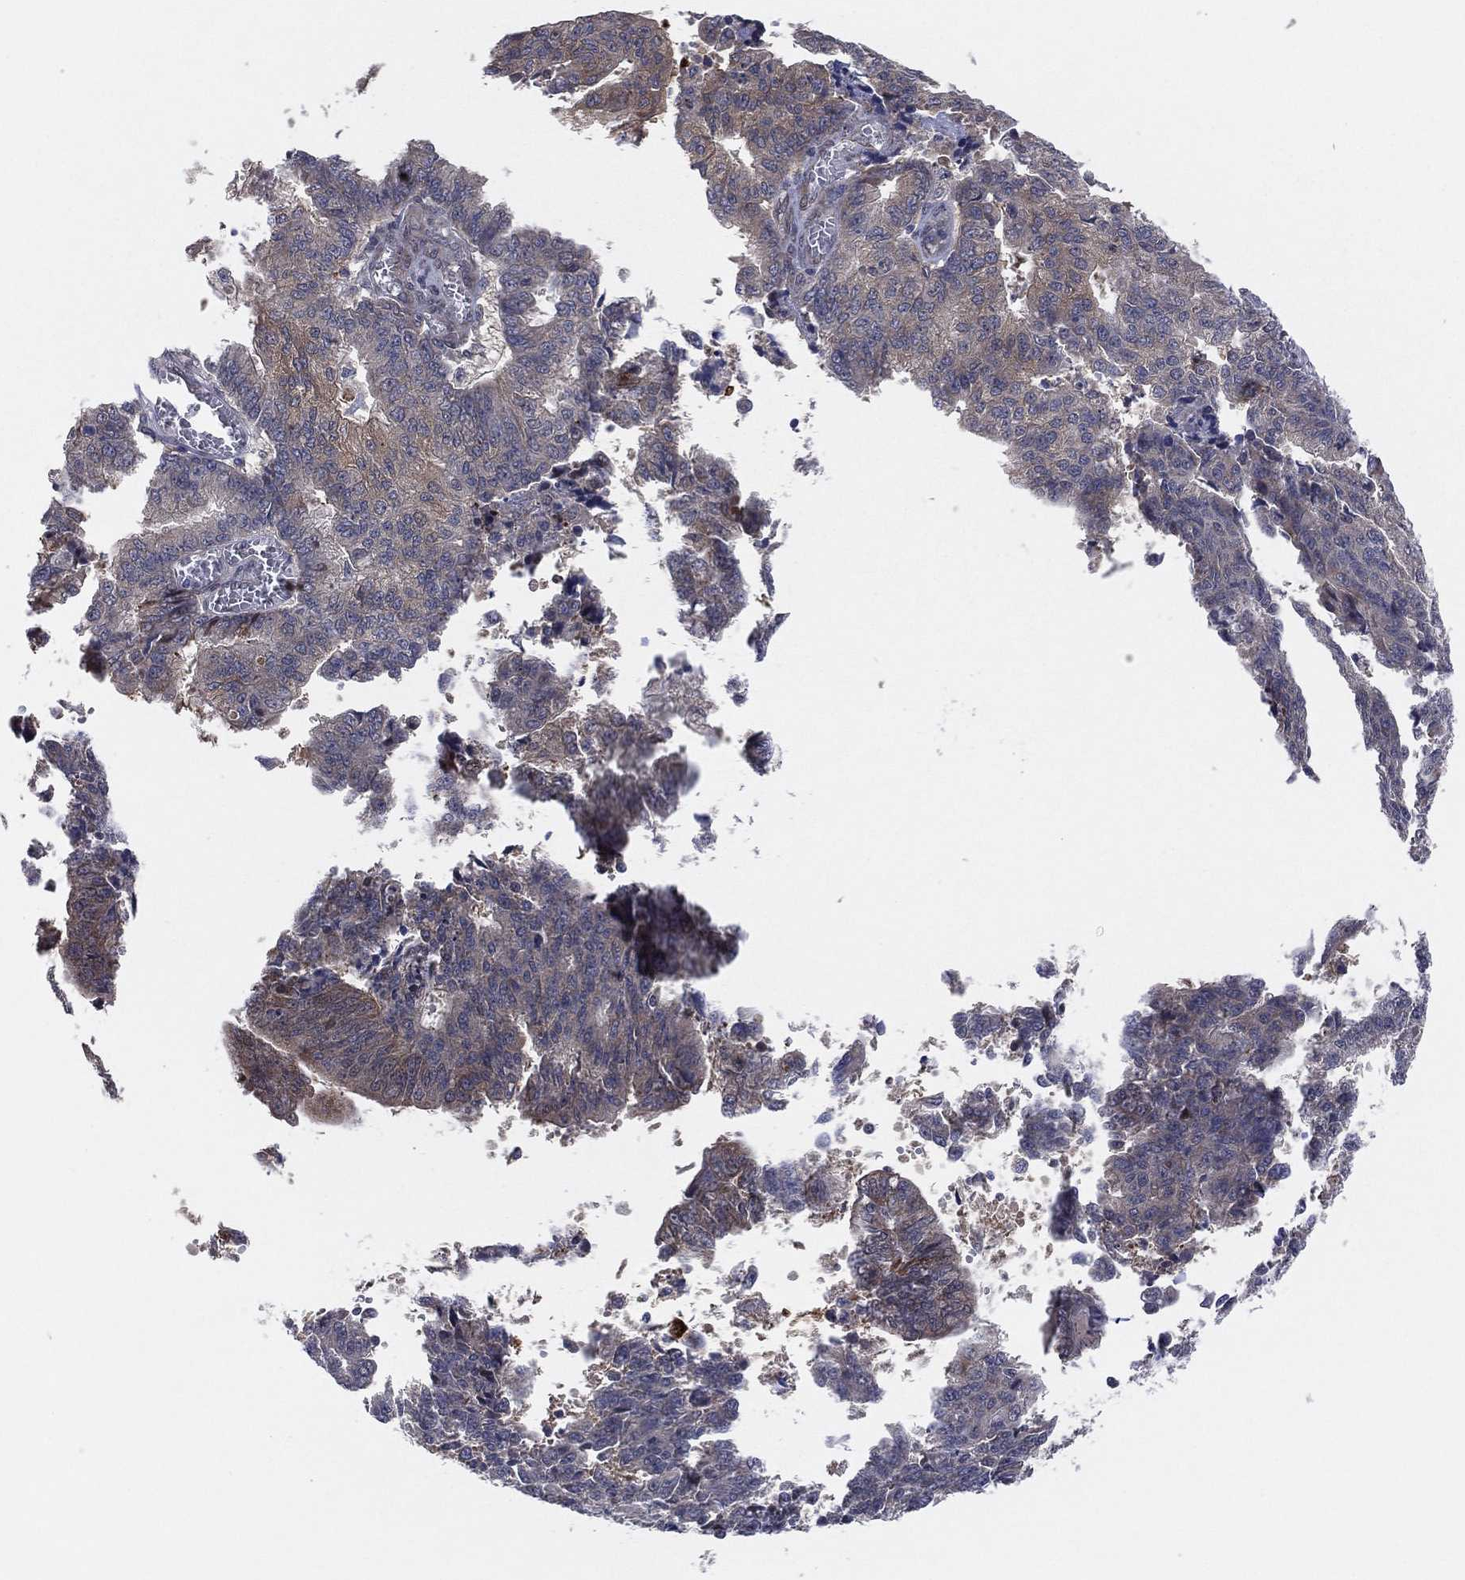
{"staining": {"intensity": "weak", "quantity": "<25%", "location": "cytoplasmic/membranous"}, "tissue": "endometrial cancer", "cell_type": "Tumor cells", "image_type": "cancer", "snomed": [{"axis": "morphology", "description": "Adenocarcinoma, NOS"}, {"axis": "topography", "description": "Endometrium"}], "caption": "Immunohistochemical staining of endometrial adenocarcinoma shows no significant positivity in tumor cells.", "gene": "SNCG", "patient": {"sex": "female", "age": 82}}